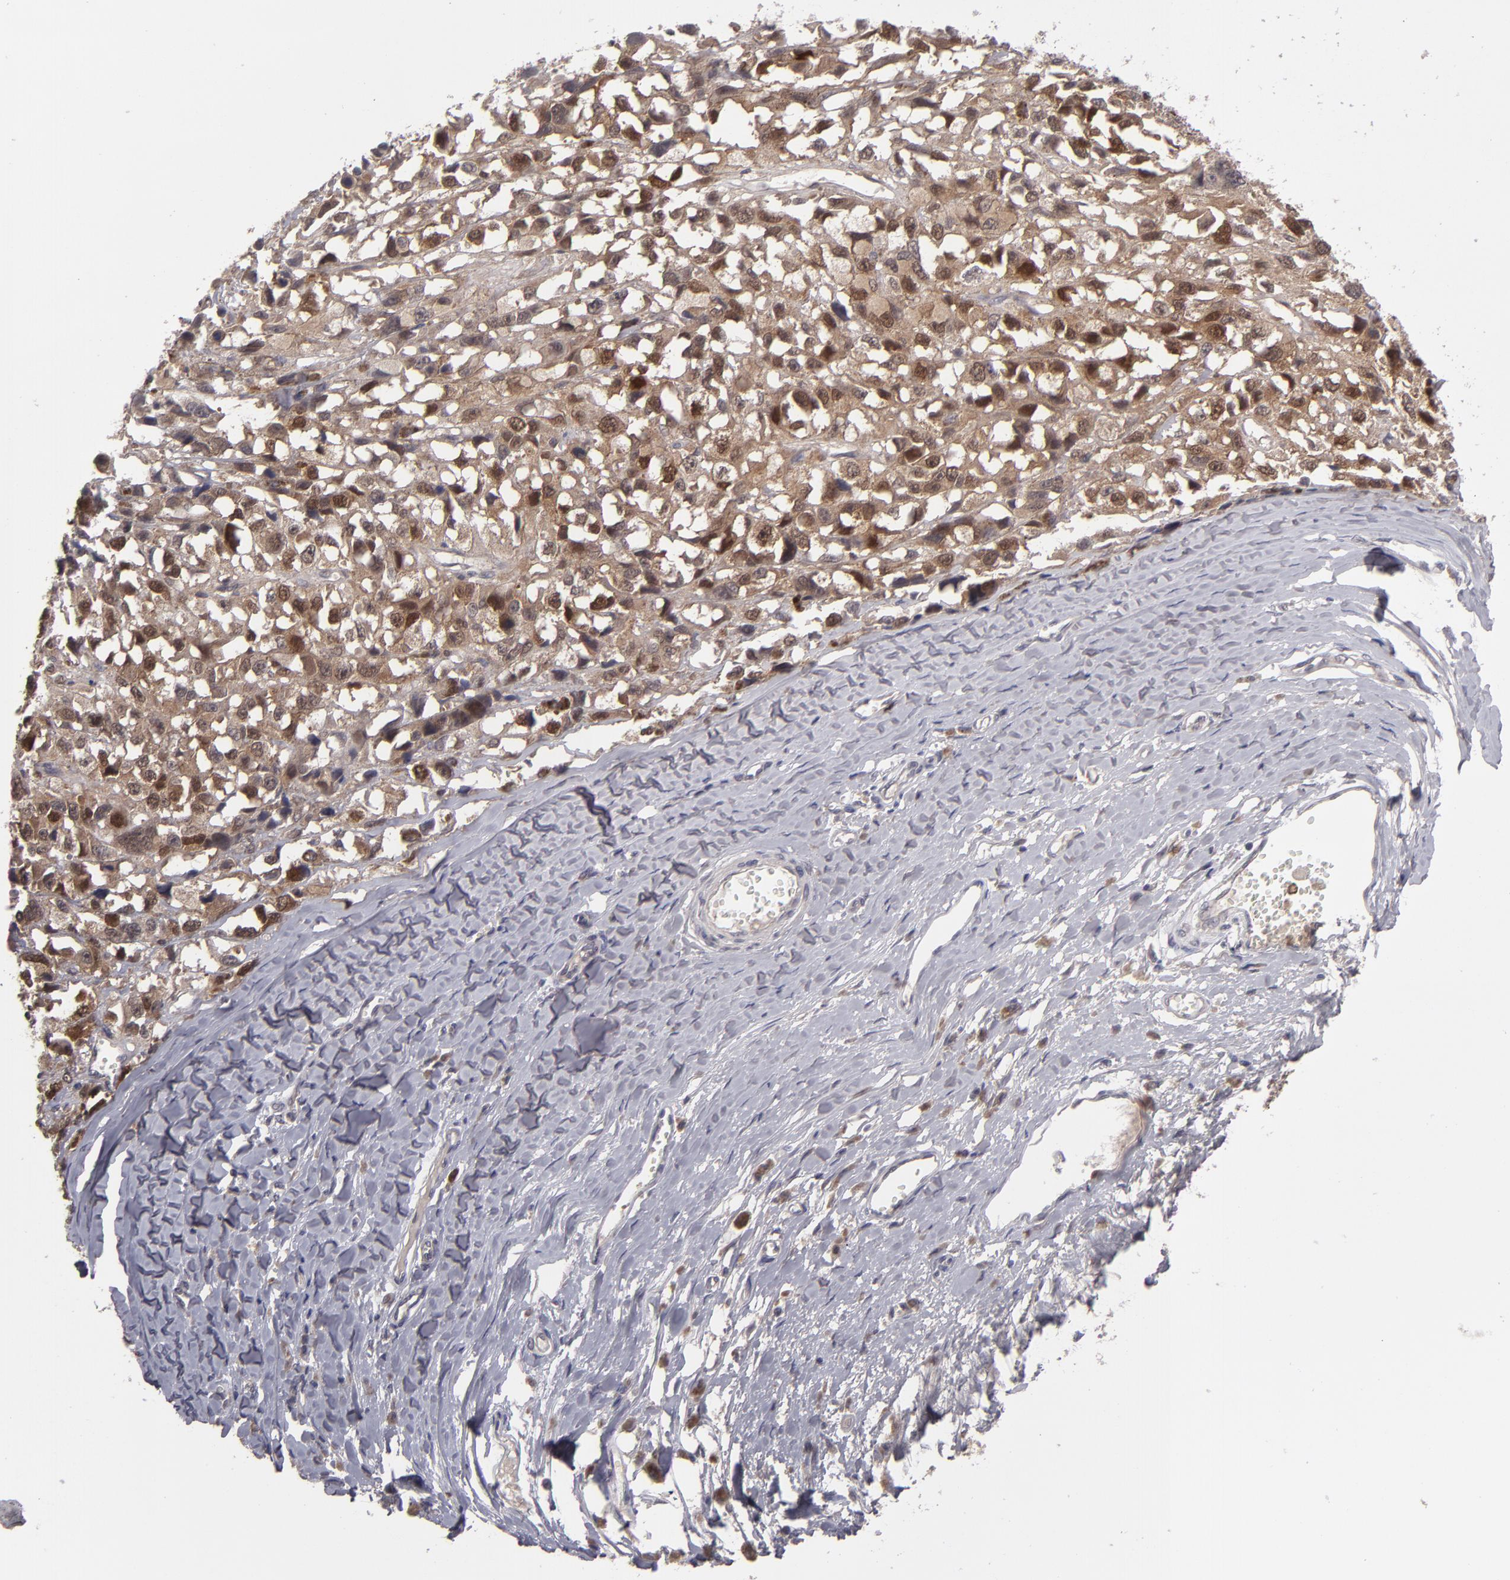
{"staining": {"intensity": "strong", "quantity": "25%-75%", "location": "cytoplasmic/membranous"}, "tissue": "melanoma", "cell_type": "Tumor cells", "image_type": "cancer", "snomed": [{"axis": "morphology", "description": "Malignant melanoma, Metastatic site"}, {"axis": "topography", "description": "Lymph node"}], "caption": "There is high levels of strong cytoplasmic/membranous expression in tumor cells of melanoma, as demonstrated by immunohistochemical staining (brown color).", "gene": "TYMS", "patient": {"sex": "male", "age": 59}}